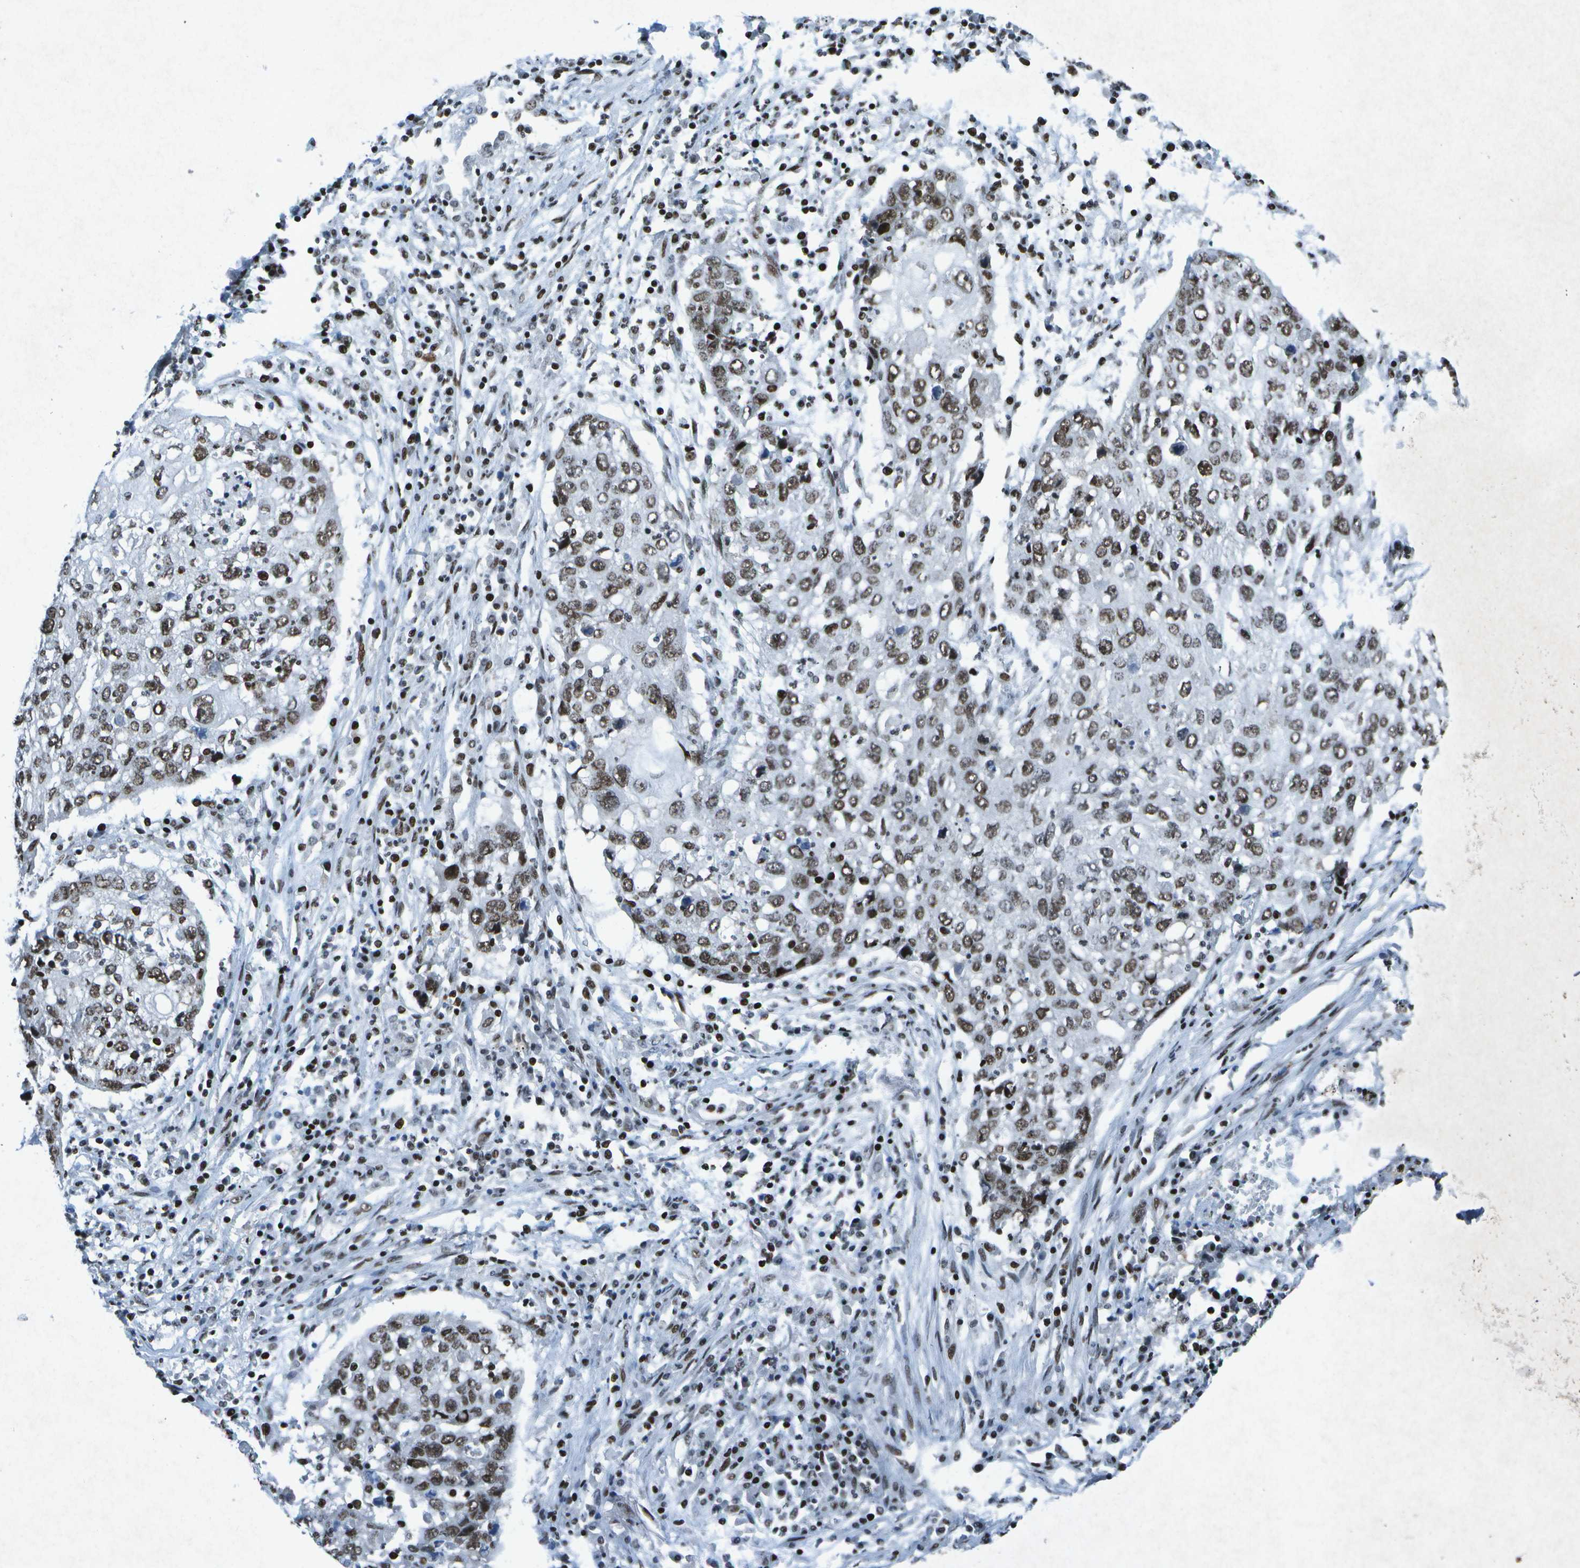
{"staining": {"intensity": "moderate", "quantity": ">75%", "location": "nuclear"}, "tissue": "lung cancer", "cell_type": "Tumor cells", "image_type": "cancer", "snomed": [{"axis": "morphology", "description": "Squamous cell carcinoma, NOS"}, {"axis": "topography", "description": "Lung"}], "caption": "Tumor cells show moderate nuclear positivity in approximately >75% of cells in squamous cell carcinoma (lung).", "gene": "MTA2", "patient": {"sex": "female", "age": 63}}